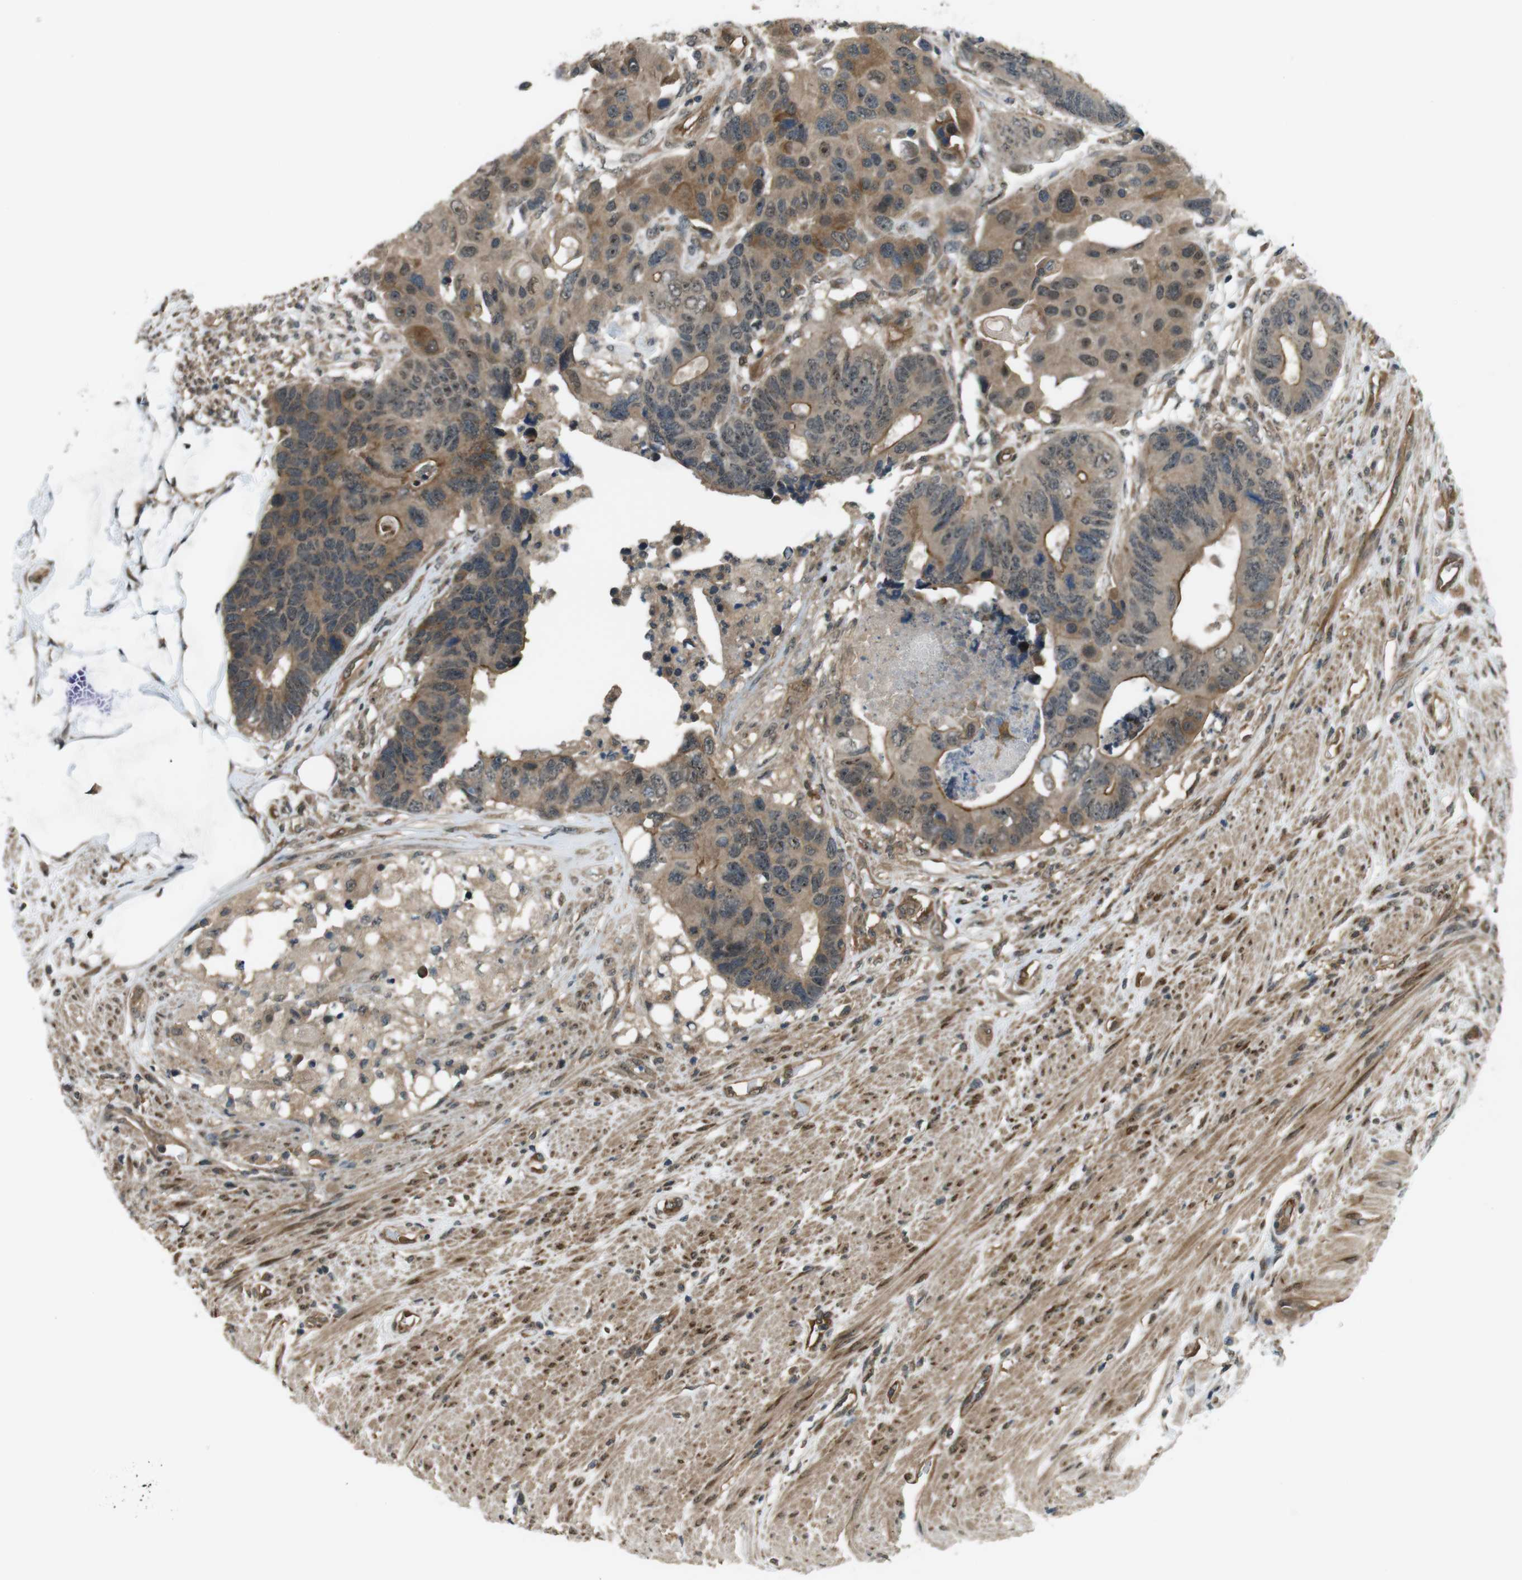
{"staining": {"intensity": "moderate", "quantity": ">75%", "location": "cytoplasmic/membranous"}, "tissue": "colorectal cancer", "cell_type": "Tumor cells", "image_type": "cancer", "snomed": [{"axis": "morphology", "description": "Adenocarcinoma, NOS"}, {"axis": "topography", "description": "Rectum"}], "caption": "A brown stain shows moderate cytoplasmic/membranous positivity of a protein in human colorectal cancer tumor cells.", "gene": "TIAM2", "patient": {"sex": "male", "age": 51}}